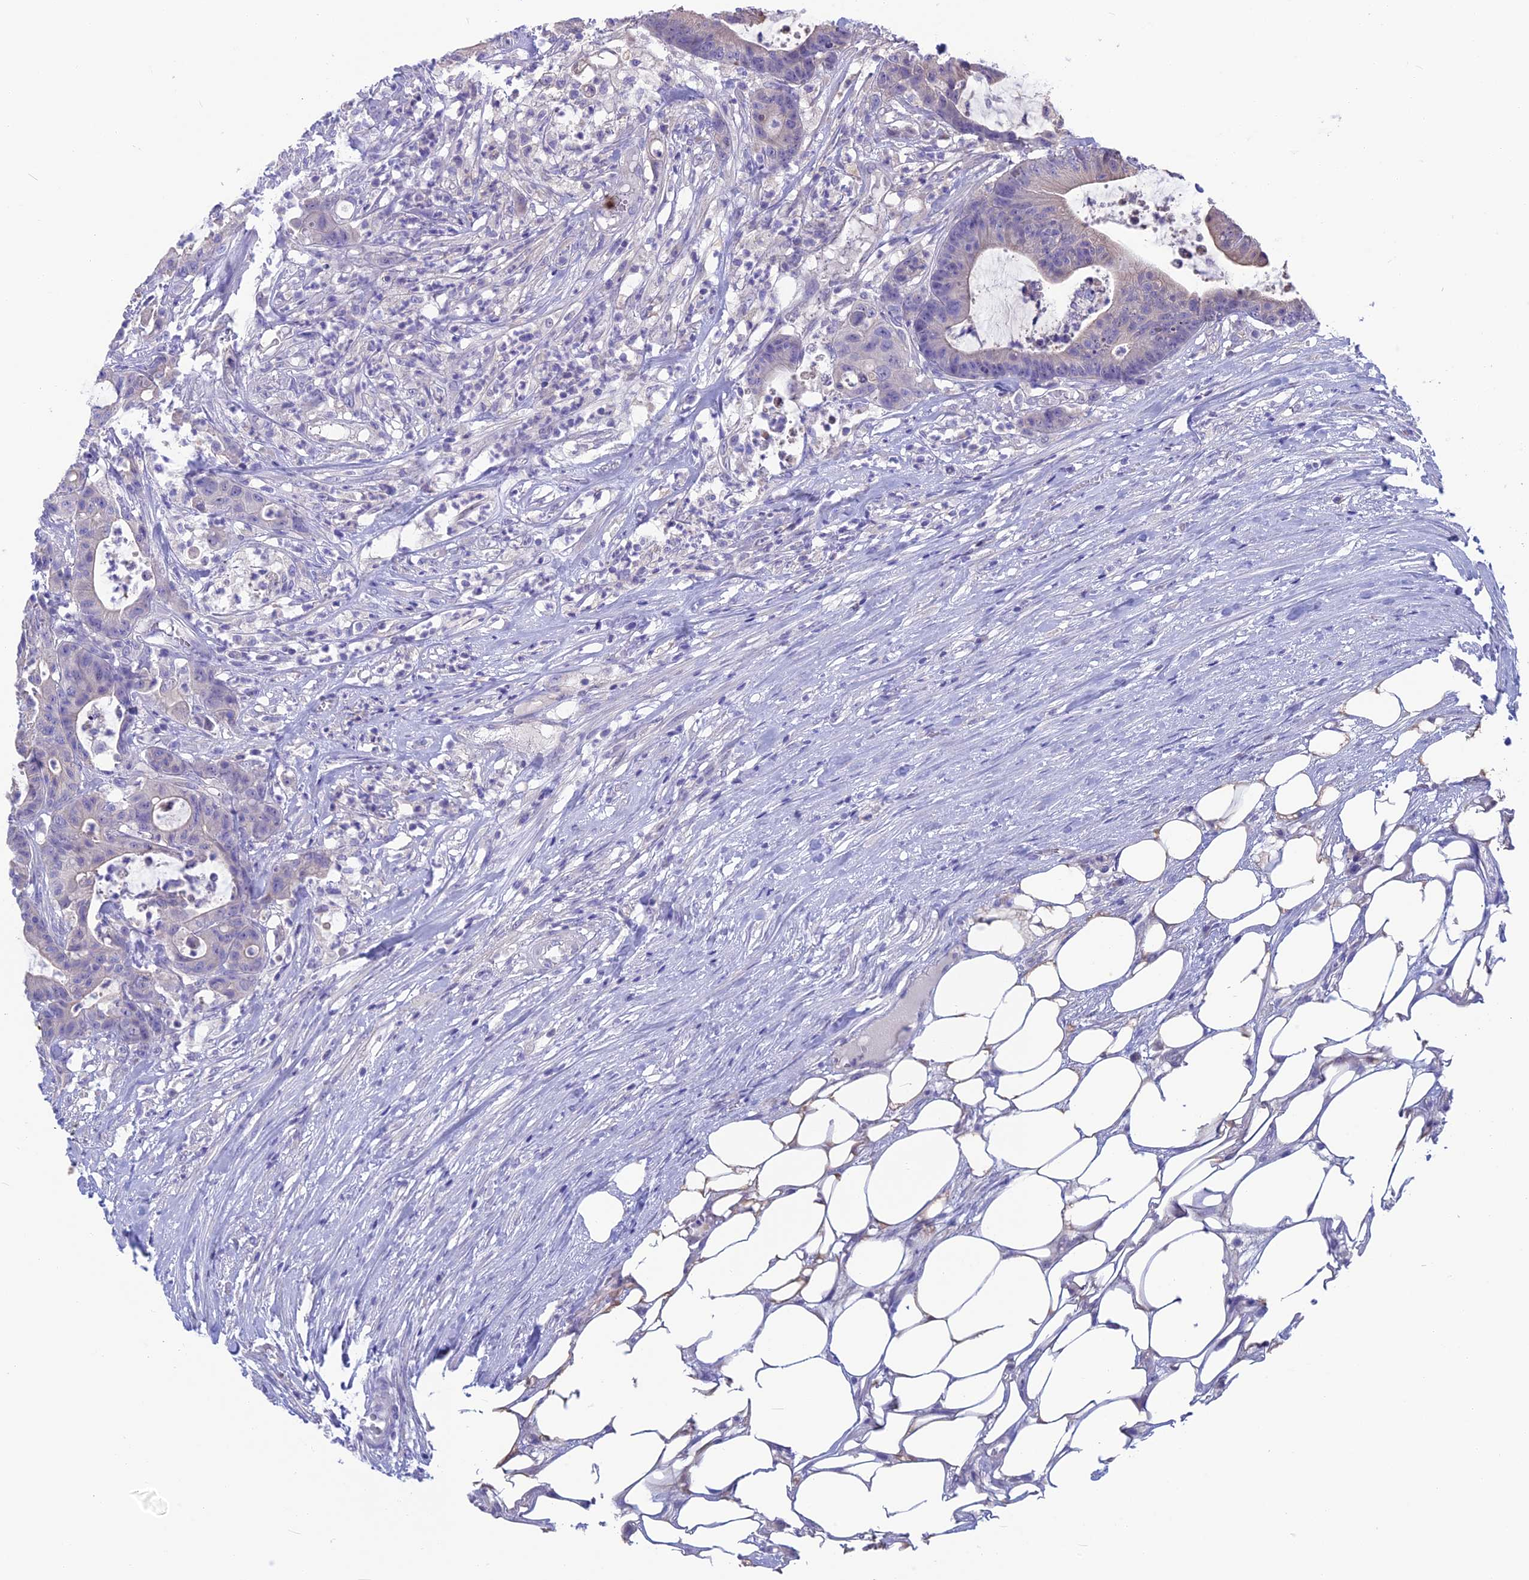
{"staining": {"intensity": "negative", "quantity": "none", "location": "none"}, "tissue": "colorectal cancer", "cell_type": "Tumor cells", "image_type": "cancer", "snomed": [{"axis": "morphology", "description": "Adenocarcinoma, NOS"}, {"axis": "topography", "description": "Colon"}], "caption": "This is an immunohistochemistry (IHC) micrograph of human colorectal adenocarcinoma. There is no staining in tumor cells.", "gene": "SNAP91", "patient": {"sex": "female", "age": 84}}